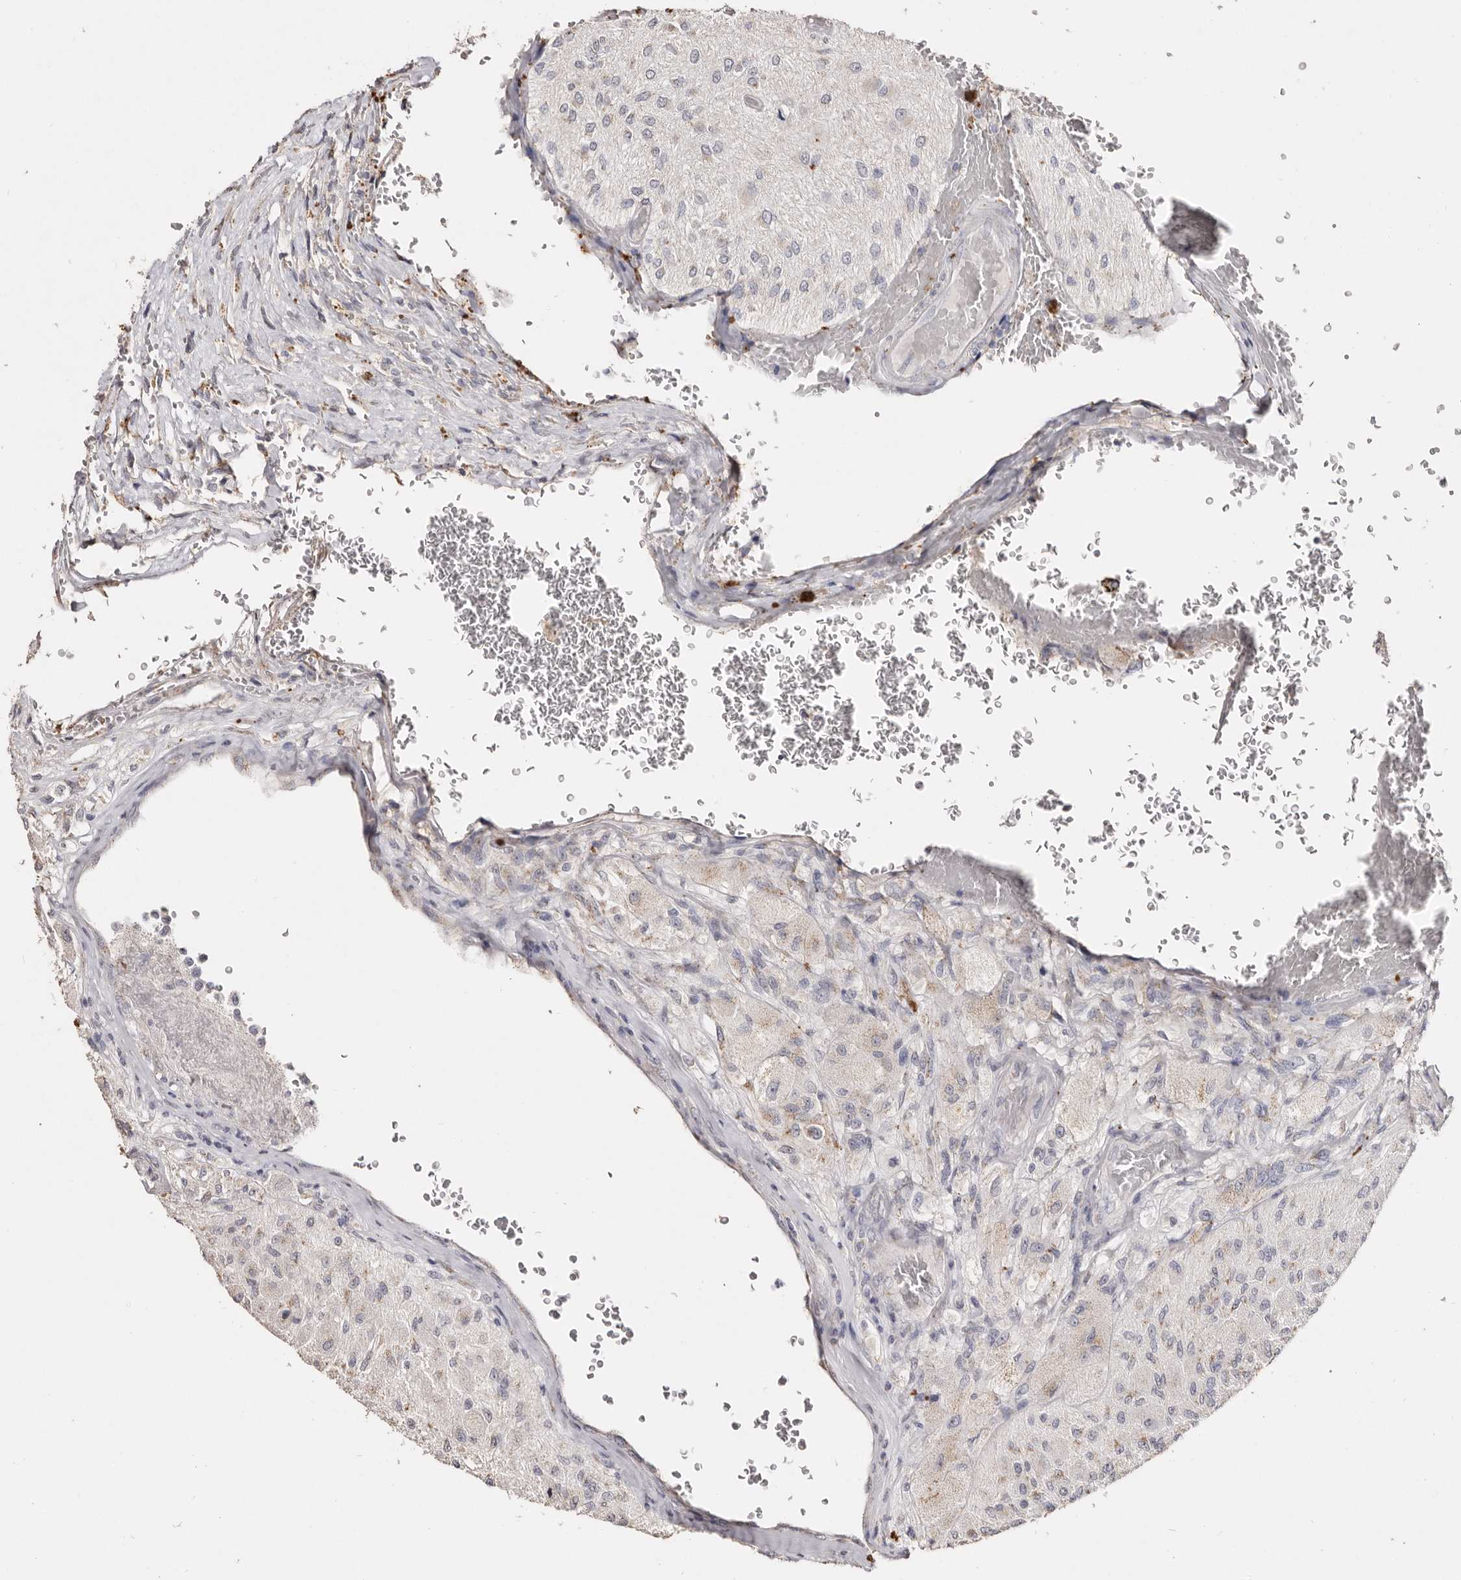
{"staining": {"intensity": "negative", "quantity": "none", "location": "none"}, "tissue": "glioma", "cell_type": "Tumor cells", "image_type": "cancer", "snomed": [{"axis": "morphology", "description": "Normal tissue, NOS"}, {"axis": "morphology", "description": "Glioma, malignant, High grade"}, {"axis": "topography", "description": "Cerebral cortex"}], "caption": "Protein analysis of glioma reveals no significant staining in tumor cells. (Stains: DAB immunohistochemistry (IHC) with hematoxylin counter stain, Microscopy: brightfield microscopy at high magnification).", "gene": "LGALS7B", "patient": {"sex": "male", "age": 77}}